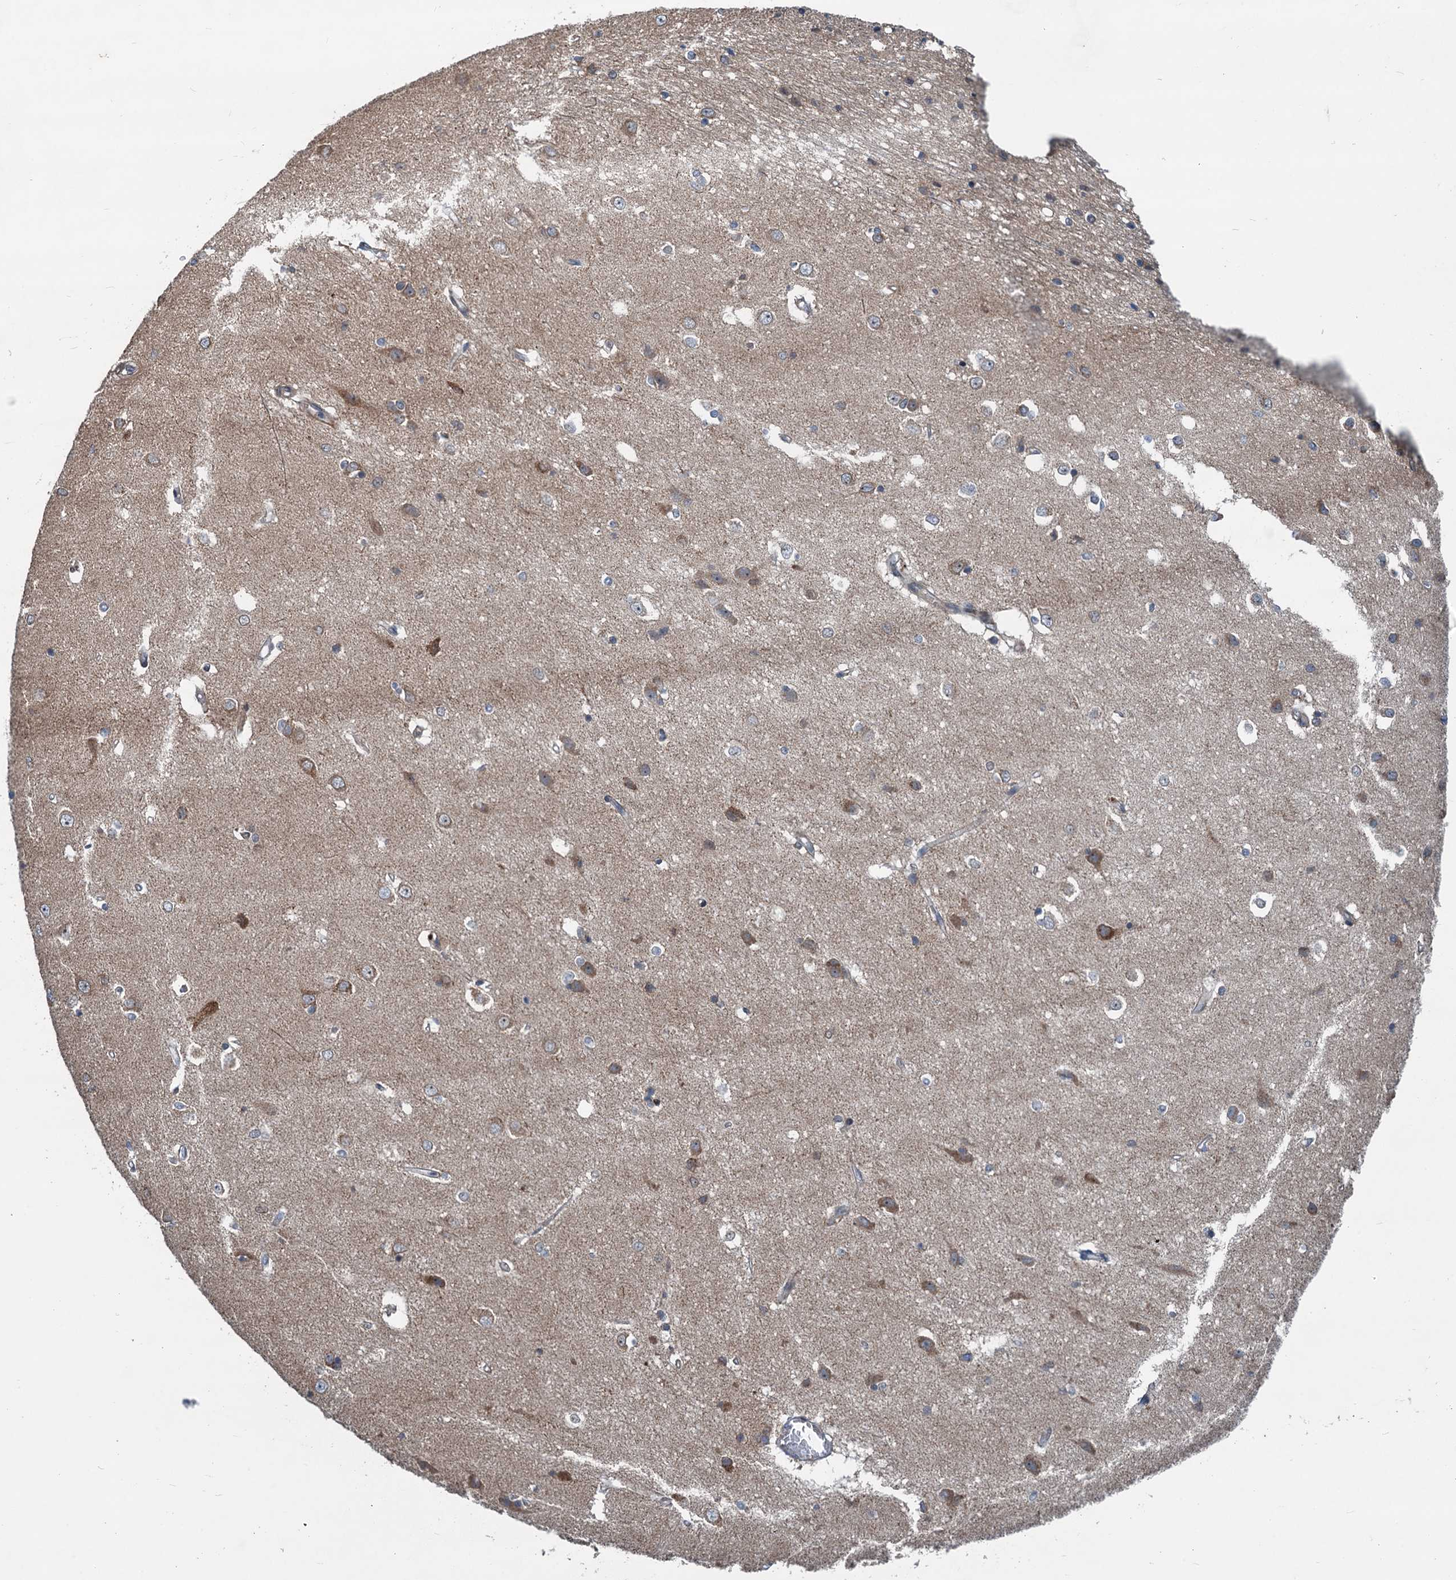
{"staining": {"intensity": "moderate", "quantity": "<25%", "location": "cytoplasmic/membranous"}, "tissue": "caudate", "cell_type": "Glial cells", "image_type": "normal", "snomed": [{"axis": "morphology", "description": "Normal tissue, NOS"}, {"axis": "topography", "description": "Lateral ventricle wall"}], "caption": "Immunohistochemical staining of normal caudate exhibits <25% levels of moderate cytoplasmic/membranous protein expression in about <25% of glial cells.", "gene": "DYNC2I2", "patient": {"sex": "male", "age": 37}}